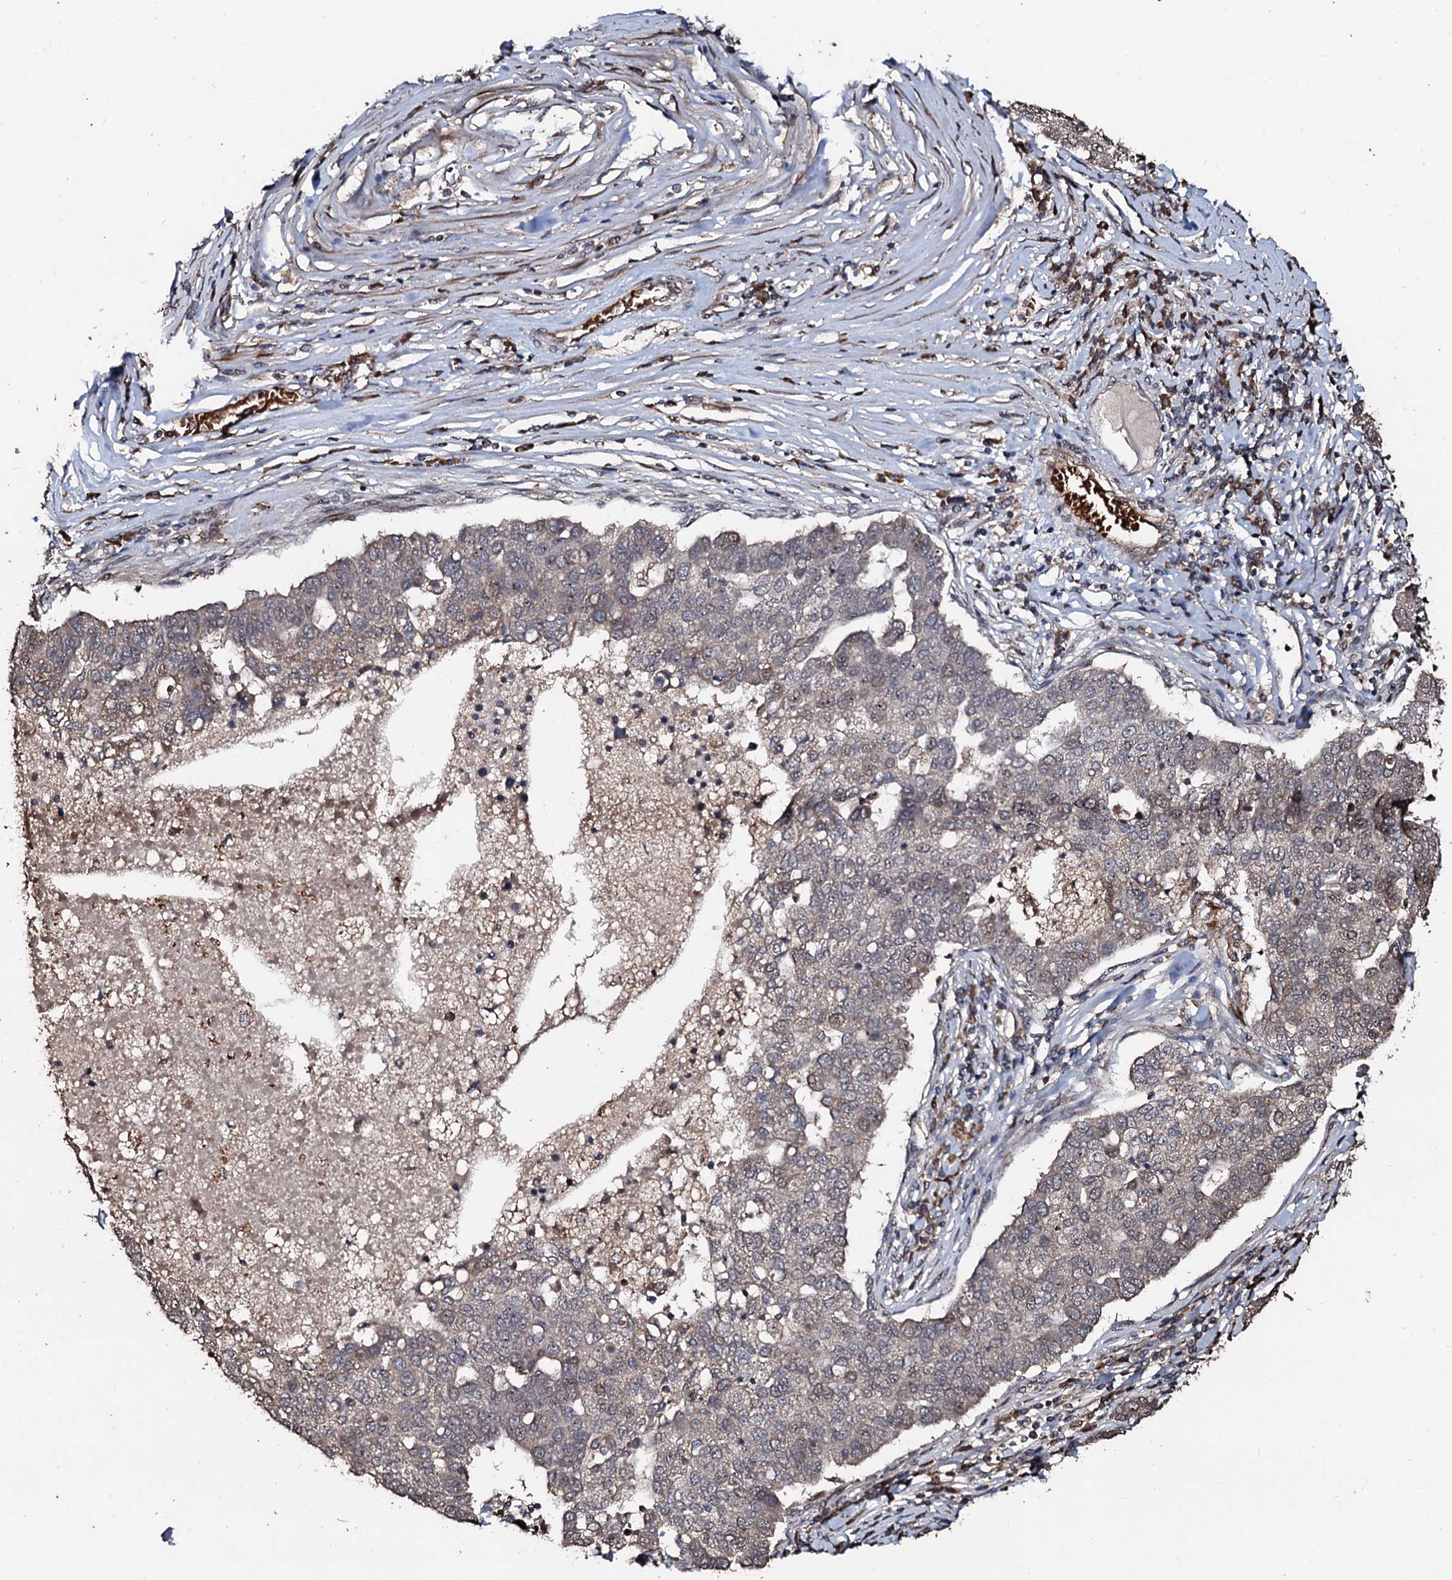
{"staining": {"intensity": "weak", "quantity": "25%-75%", "location": "nuclear"}, "tissue": "pancreatic cancer", "cell_type": "Tumor cells", "image_type": "cancer", "snomed": [{"axis": "morphology", "description": "Adenocarcinoma, NOS"}, {"axis": "topography", "description": "Pancreas"}], "caption": "There is low levels of weak nuclear expression in tumor cells of adenocarcinoma (pancreatic), as demonstrated by immunohistochemical staining (brown color).", "gene": "SUPT7L", "patient": {"sex": "female", "age": 61}}